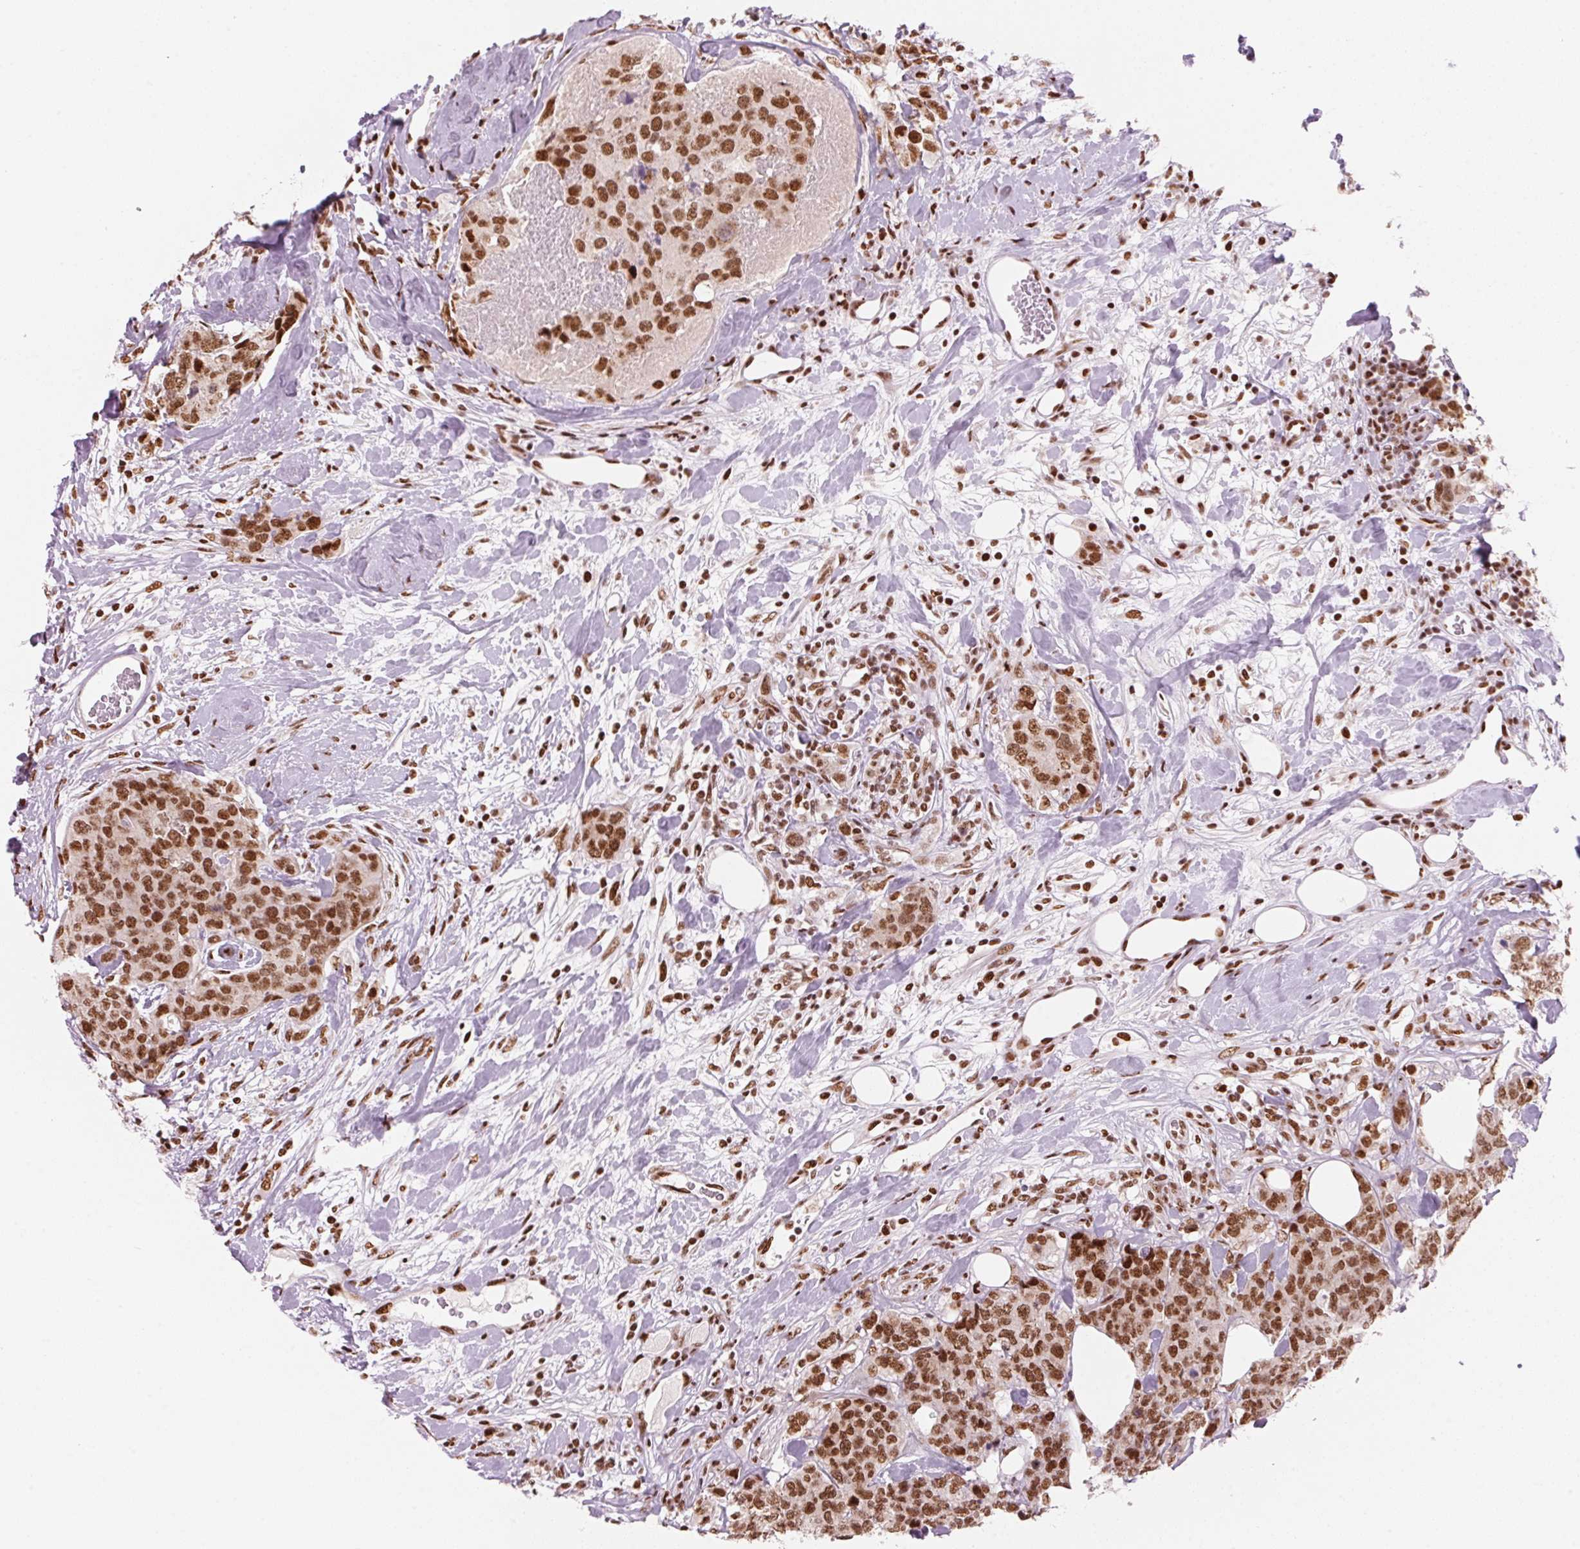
{"staining": {"intensity": "strong", "quantity": ">75%", "location": "nuclear"}, "tissue": "breast cancer", "cell_type": "Tumor cells", "image_type": "cancer", "snomed": [{"axis": "morphology", "description": "Lobular carcinoma"}, {"axis": "topography", "description": "Breast"}], "caption": "The micrograph exhibits staining of breast lobular carcinoma, revealing strong nuclear protein expression (brown color) within tumor cells. The protein of interest is shown in brown color, while the nuclei are stained blue.", "gene": "NXF1", "patient": {"sex": "female", "age": 59}}